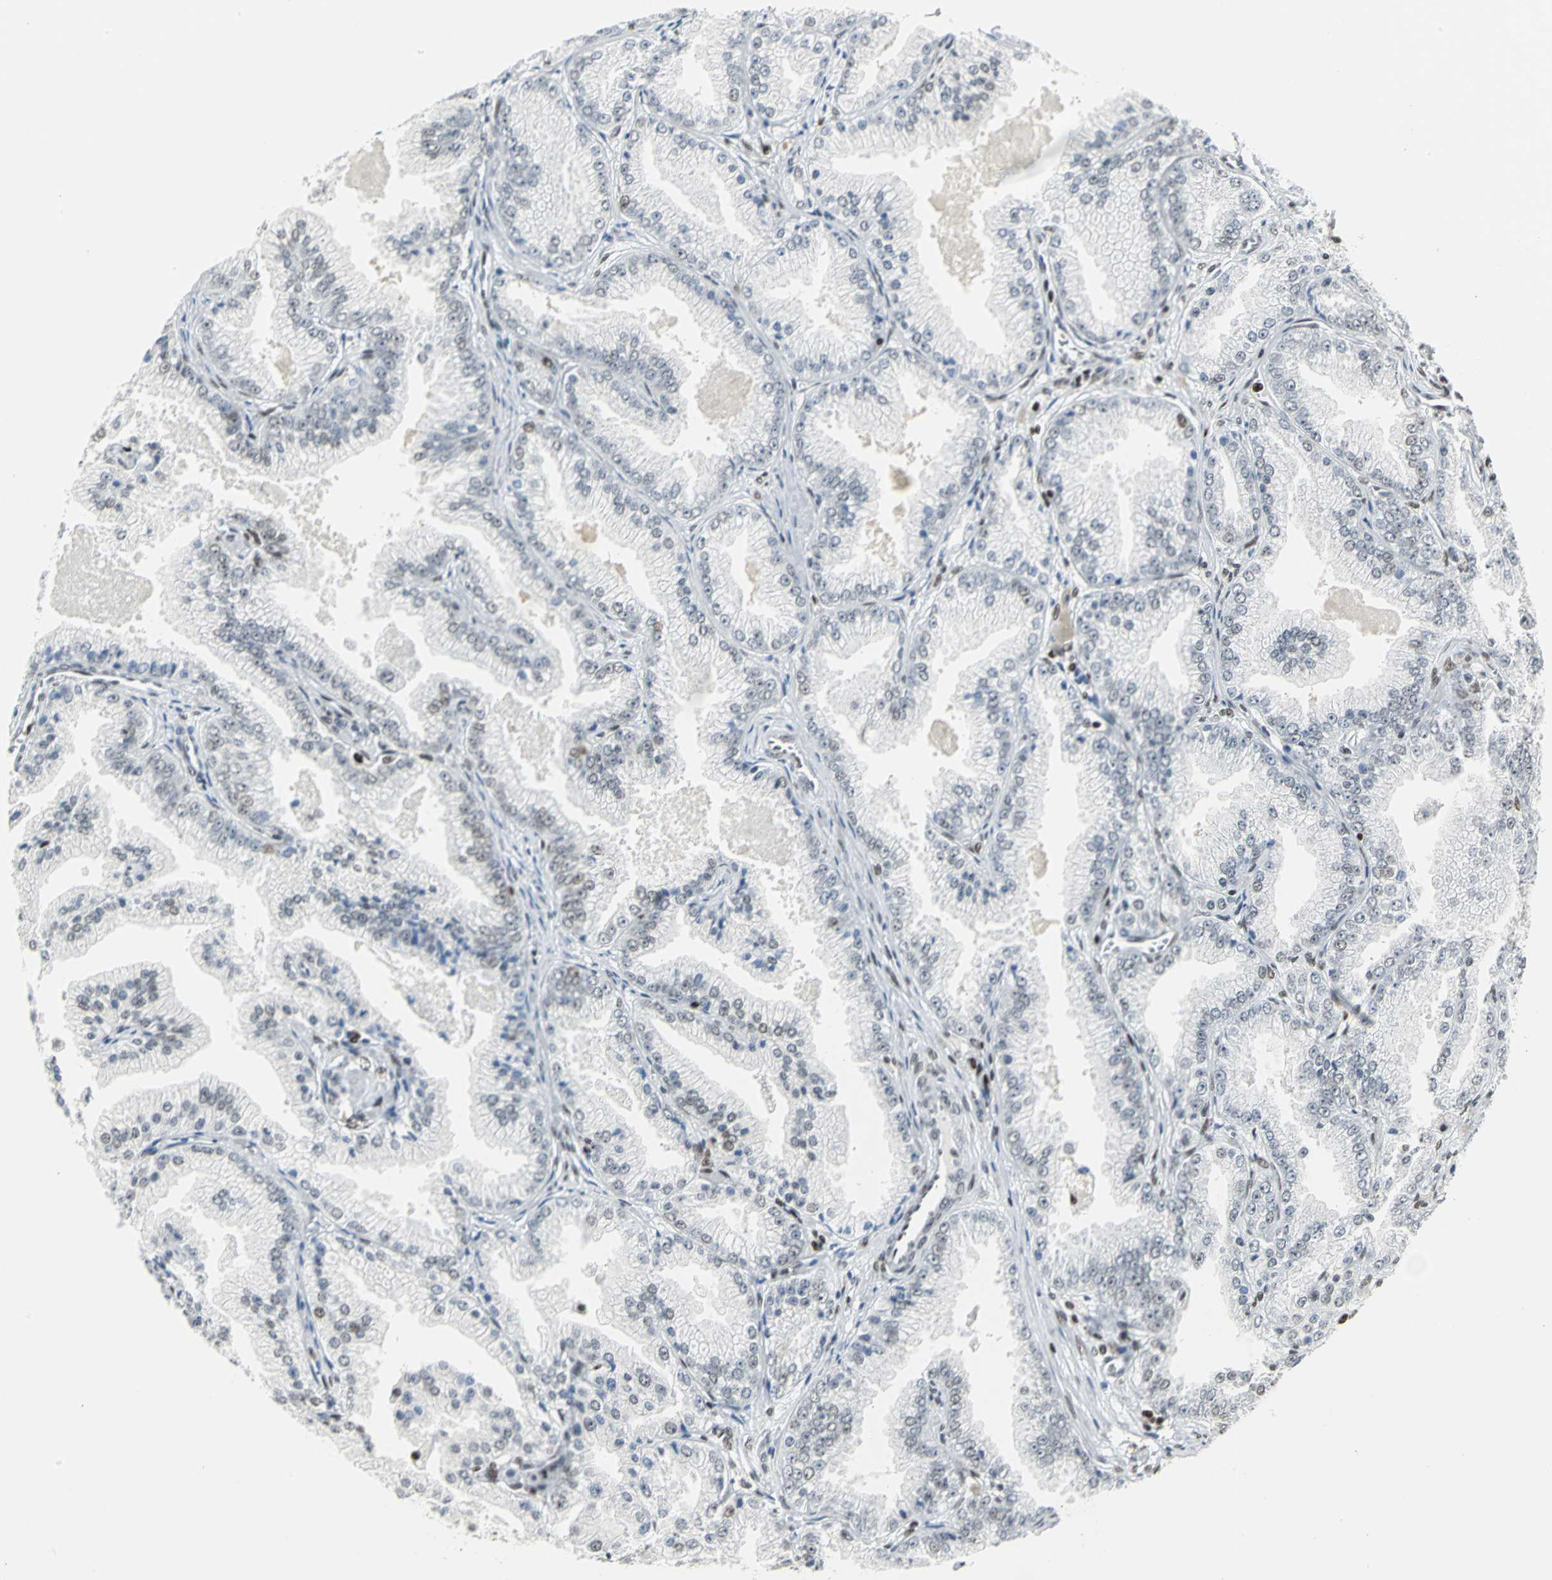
{"staining": {"intensity": "moderate", "quantity": "25%-75%", "location": "nuclear"}, "tissue": "prostate cancer", "cell_type": "Tumor cells", "image_type": "cancer", "snomed": [{"axis": "morphology", "description": "Adenocarcinoma, High grade"}, {"axis": "topography", "description": "Prostate"}], "caption": "A brown stain labels moderate nuclear positivity of a protein in adenocarcinoma (high-grade) (prostate) tumor cells. The protein is shown in brown color, while the nuclei are stained blue.", "gene": "HNRNPD", "patient": {"sex": "male", "age": 61}}